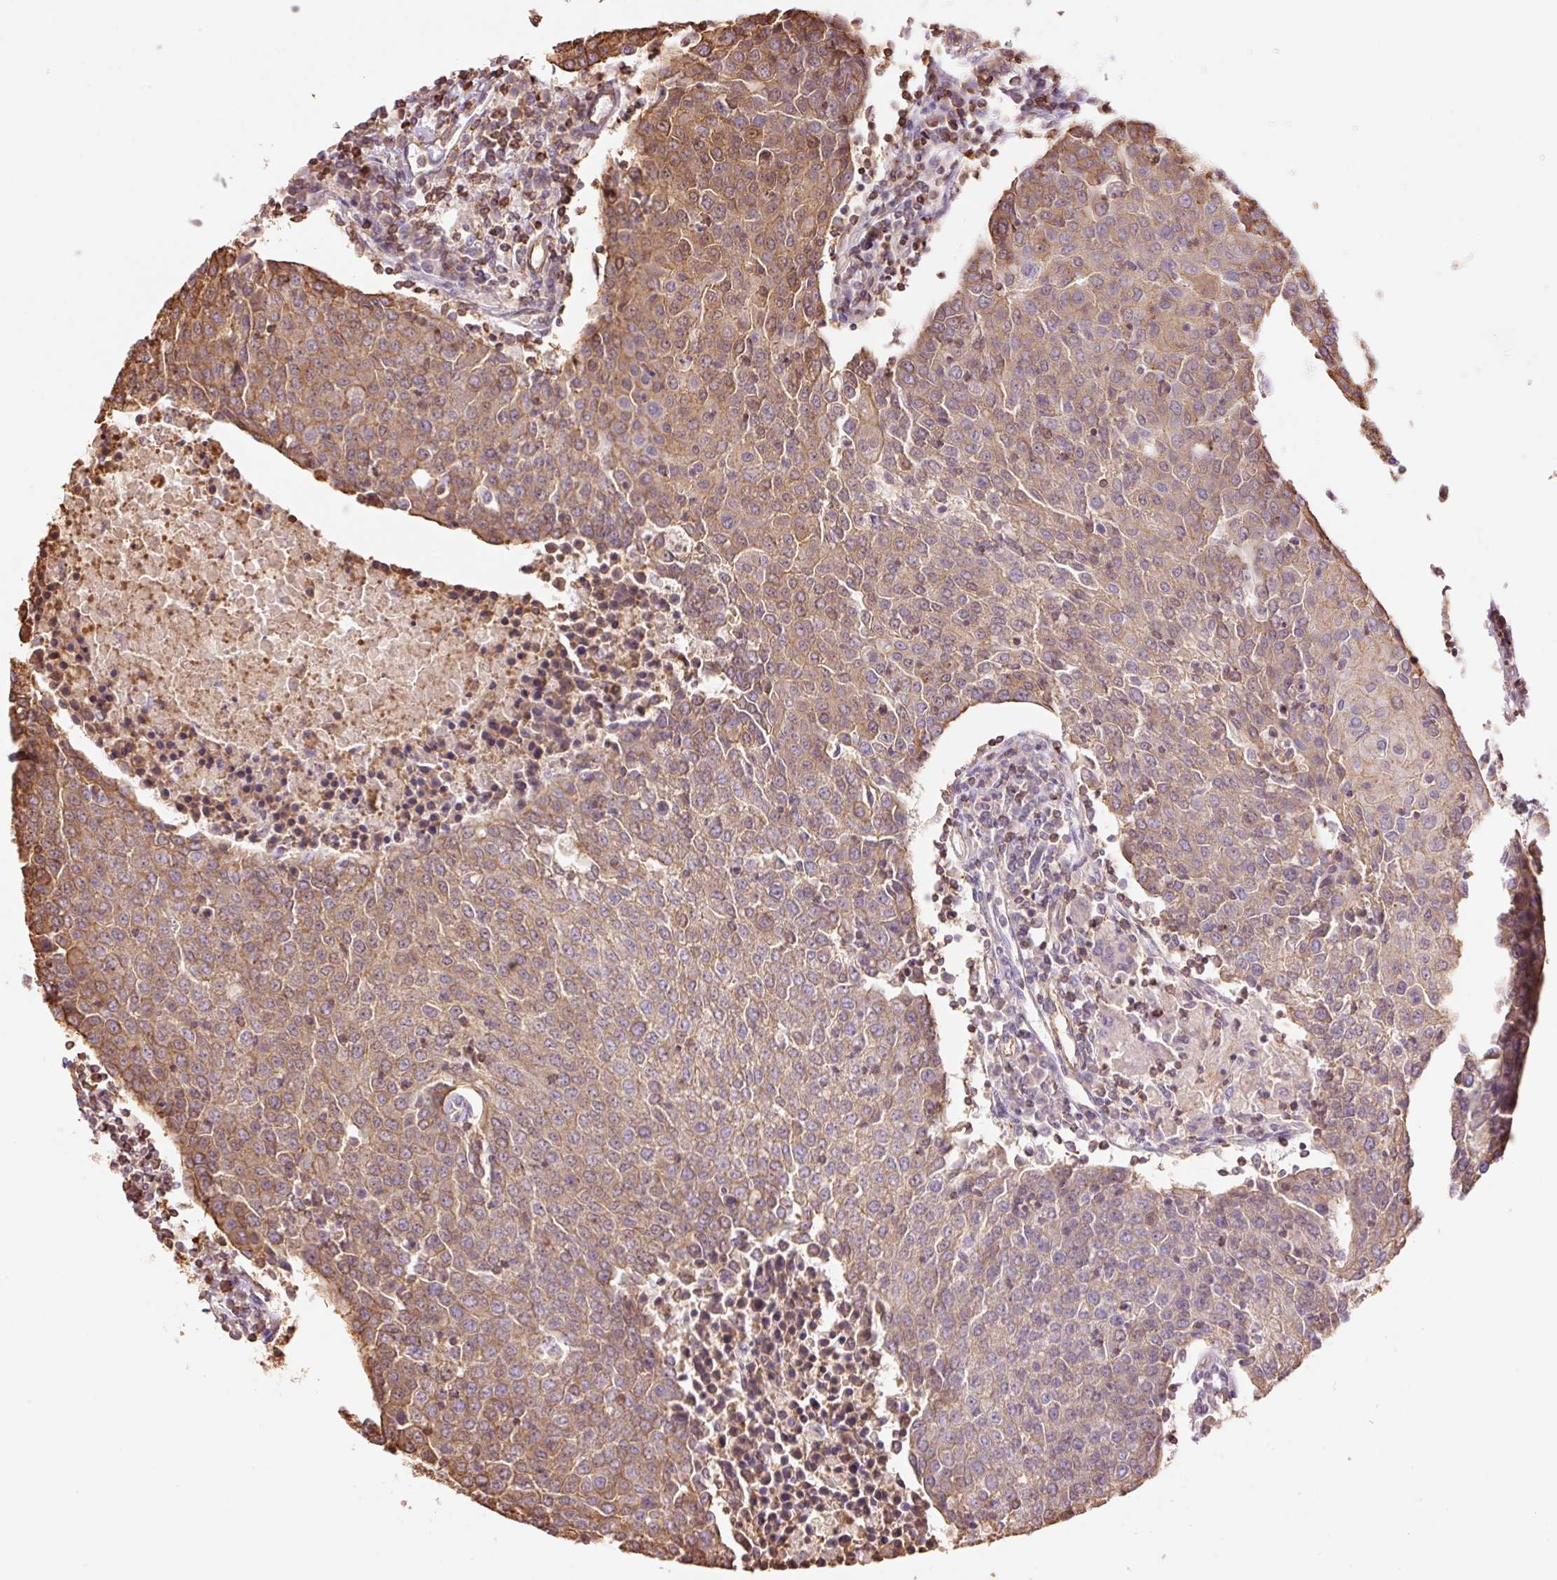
{"staining": {"intensity": "moderate", "quantity": "25%-75%", "location": "cytoplasmic/membranous,nuclear"}, "tissue": "urothelial cancer", "cell_type": "Tumor cells", "image_type": "cancer", "snomed": [{"axis": "morphology", "description": "Urothelial carcinoma, High grade"}, {"axis": "topography", "description": "Urinary bladder"}], "caption": "The immunohistochemical stain shows moderate cytoplasmic/membranous and nuclear positivity in tumor cells of urothelial cancer tissue. (DAB IHC with brightfield microscopy, high magnification).", "gene": "PPP1R1B", "patient": {"sex": "female", "age": 85}}